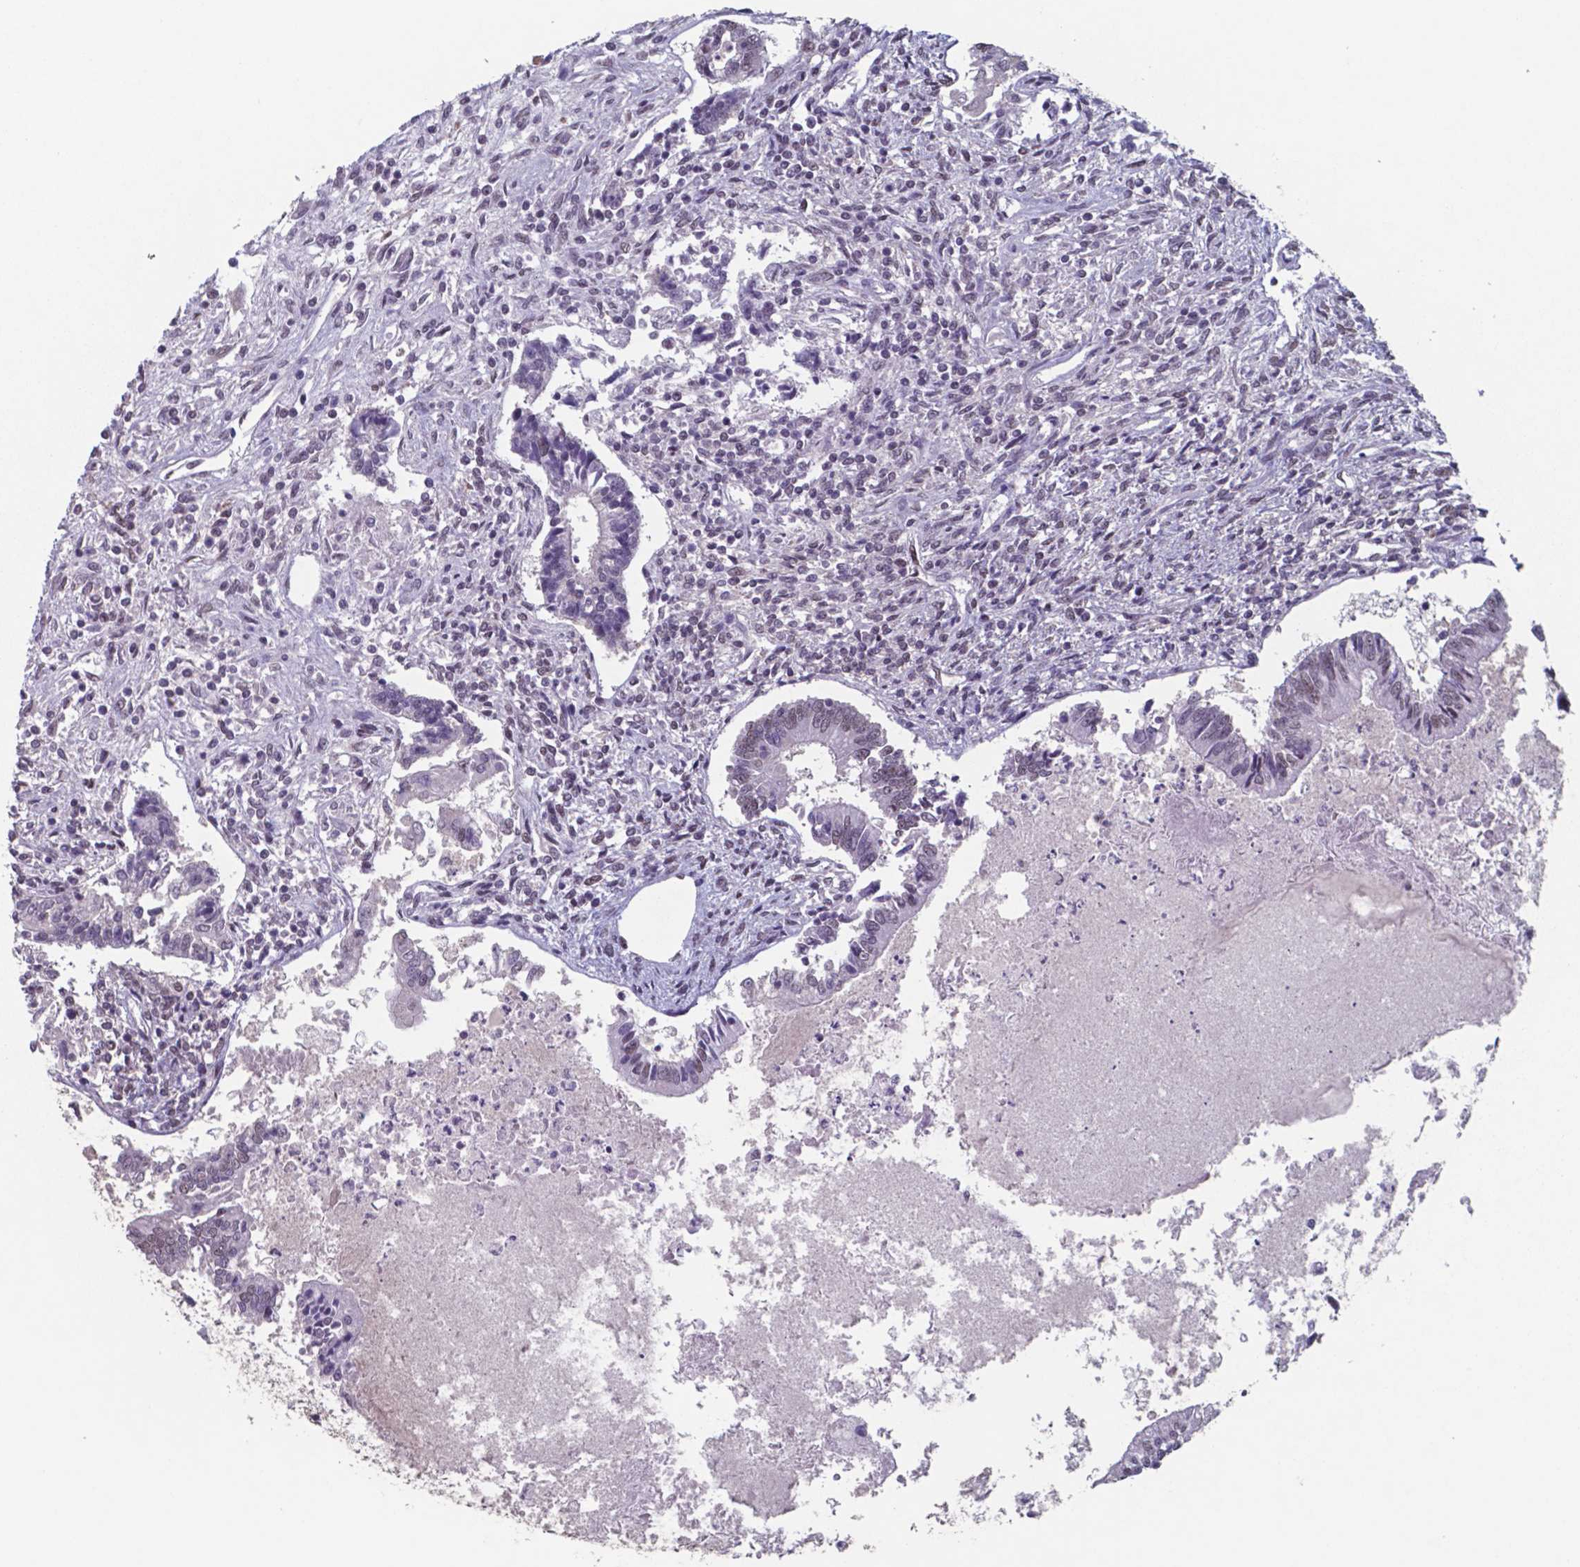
{"staining": {"intensity": "weak", "quantity": "<25%", "location": "cytoplasmic/membranous,nuclear"}, "tissue": "testis cancer", "cell_type": "Tumor cells", "image_type": "cancer", "snomed": [{"axis": "morphology", "description": "Carcinoma, Embryonal, NOS"}, {"axis": "topography", "description": "Testis"}], "caption": "Human testis embryonal carcinoma stained for a protein using immunohistochemistry (IHC) shows no staining in tumor cells.", "gene": "UBA1", "patient": {"sex": "male", "age": 37}}